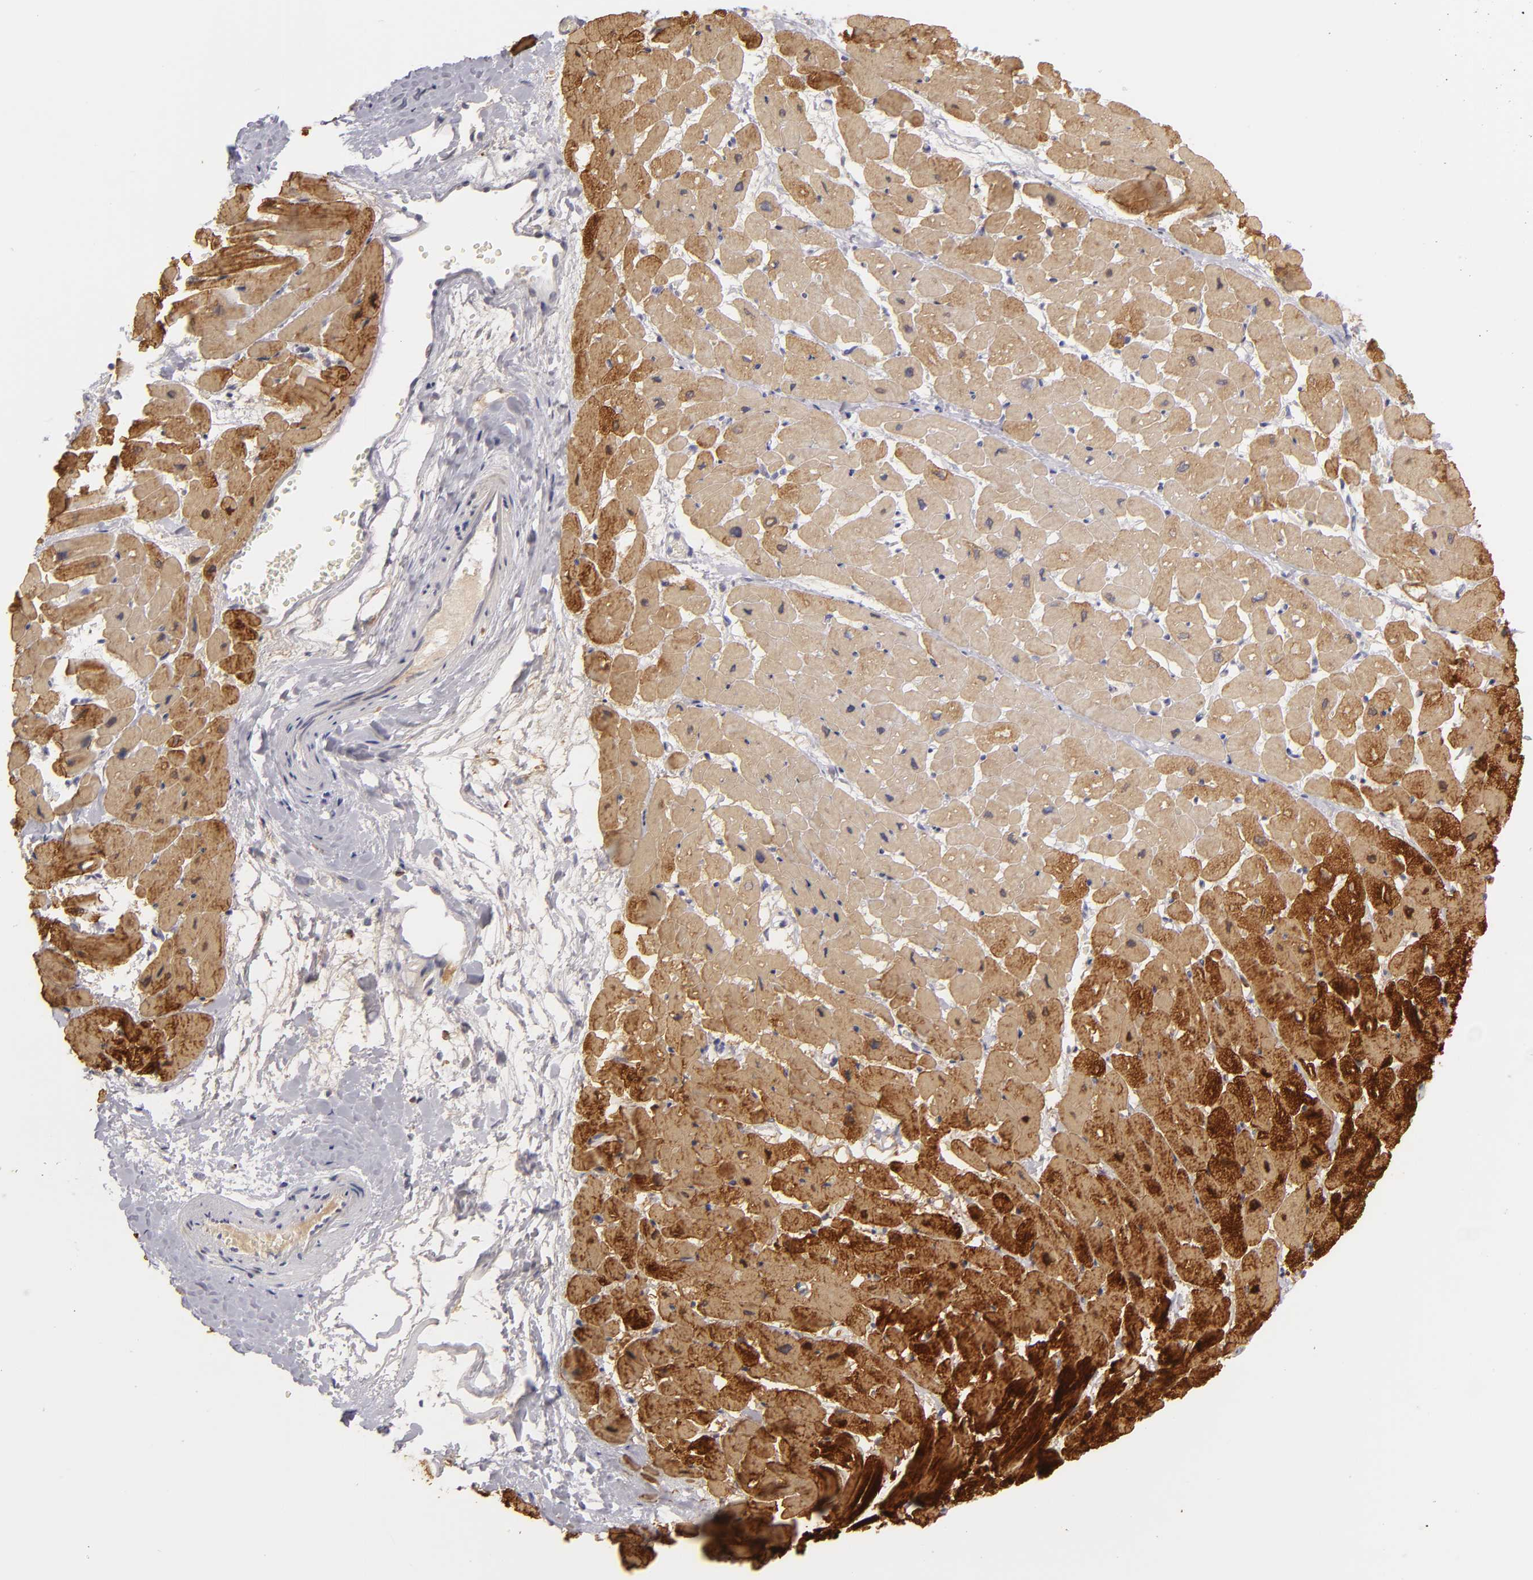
{"staining": {"intensity": "strong", "quantity": ">75%", "location": "cytoplasmic/membranous"}, "tissue": "heart muscle", "cell_type": "Cardiomyocytes", "image_type": "normal", "snomed": [{"axis": "morphology", "description": "Normal tissue, NOS"}, {"axis": "topography", "description": "Heart"}], "caption": "A high-resolution photomicrograph shows immunohistochemistry staining of benign heart muscle, which demonstrates strong cytoplasmic/membranous expression in about >75% of cardiomyocytes. (IHC, brightfield microscopy, high magnification).", "gene": "TNNC1", "patient": {"sex": "male", "age": 45}}